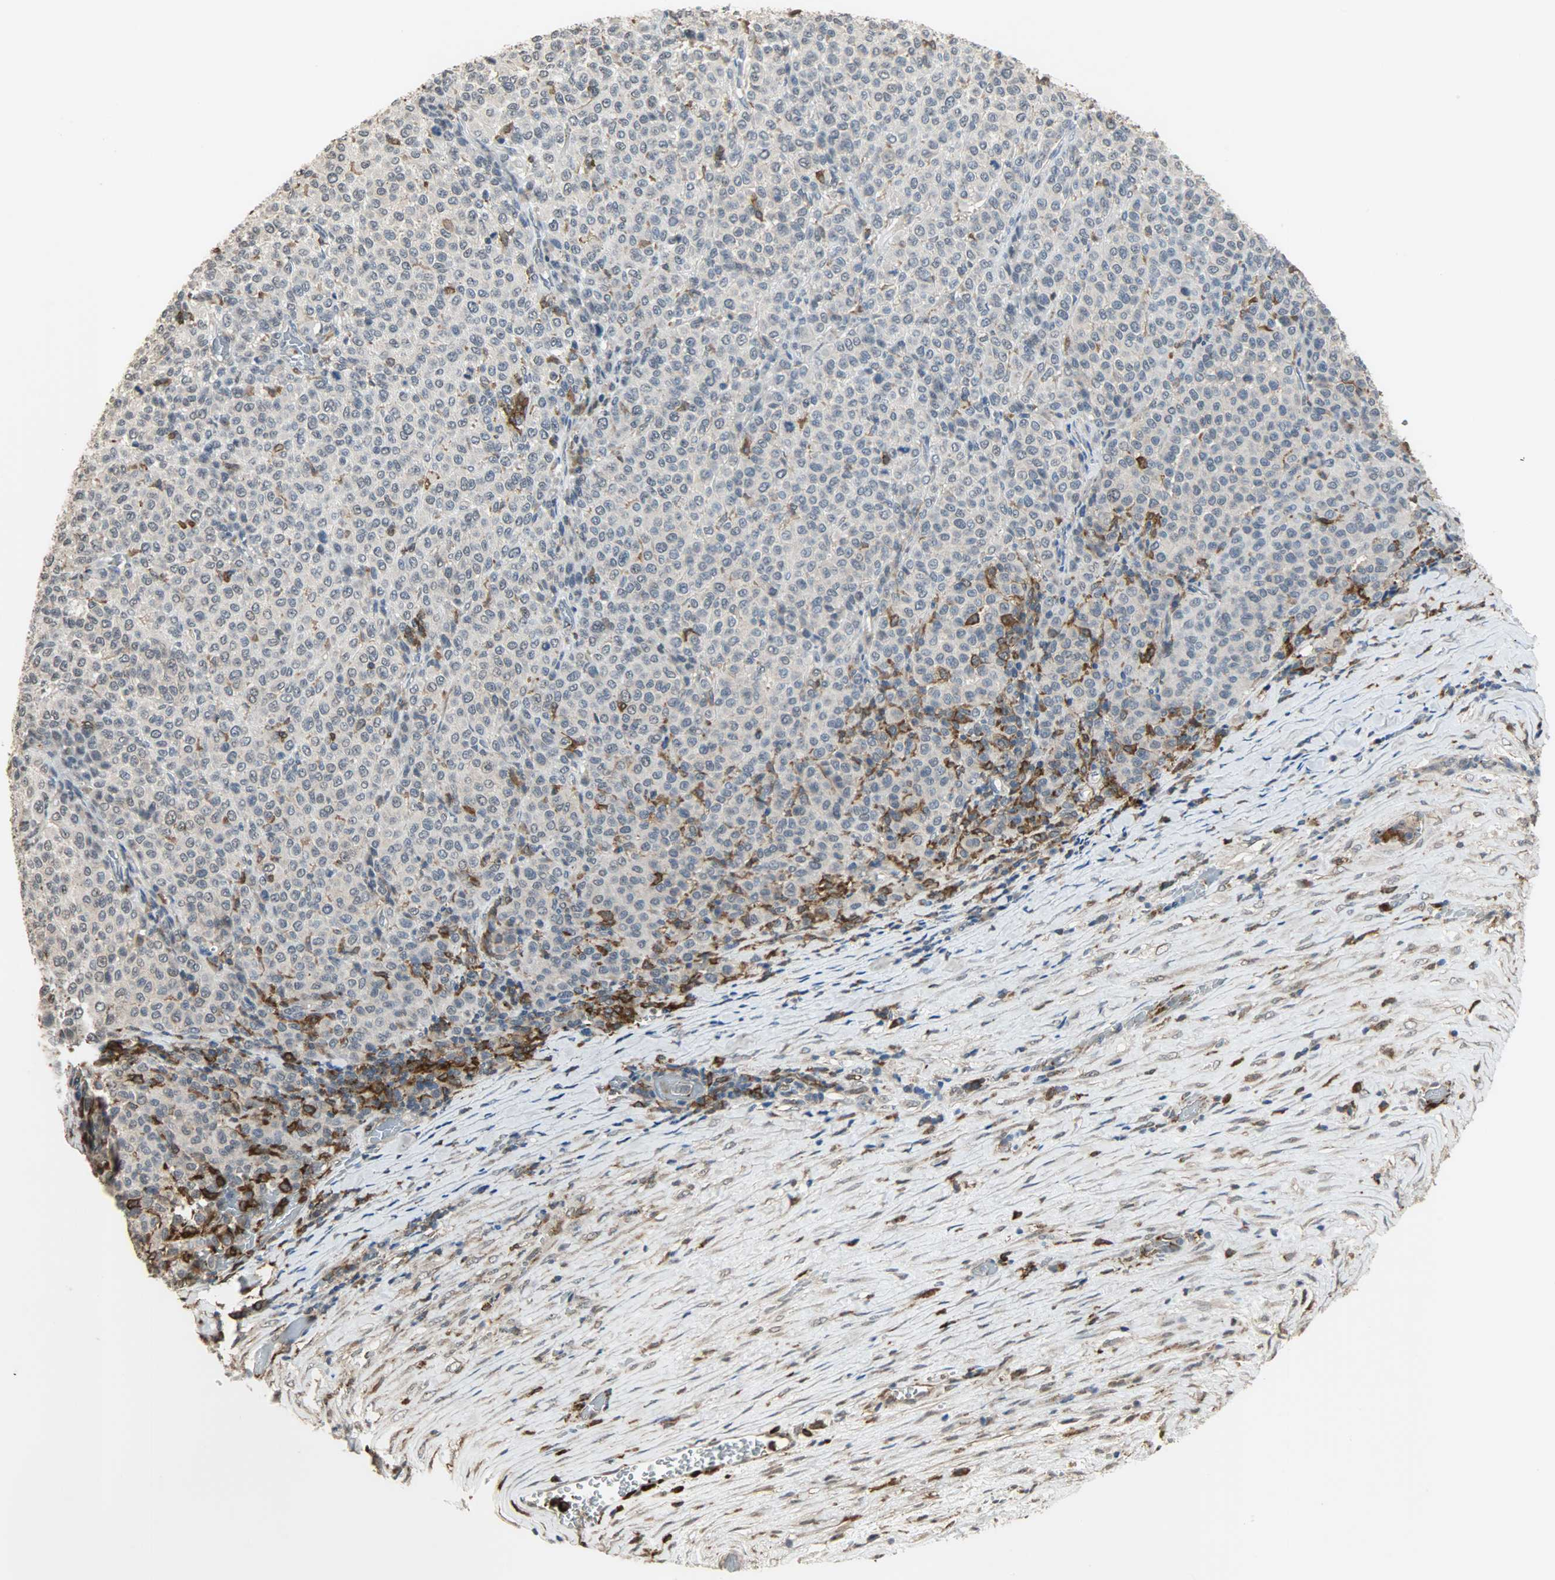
{"staining": {"intensity": "negative", "quantity": "none", "location": "none"}, "tissue": "melanoma", "cell_type": "Tumor cells", "image_type": "cancer", "snomed": [{"axis": "morphology", "description": "Malignant melanoma, Metastatic site"}, {"axis": "topography", "description": "Pancreas"}], "caption": "High magnification brightfield microscopy of malignant melanoma (metastatic site) stained with DAB (3,3'-diaminobenzidine) (brown) and counterstained with hematoxylin (blue): tumor cells show no significant expression. (Stains: DAB (3,3'-diaminobenzidine) immunohistochemistry with hematoxylin counter stain, Microscopy: brightfield microscopy at high magnification).", "gene": "SKAP2", "patient": {"sex": "female", "age": 30}}